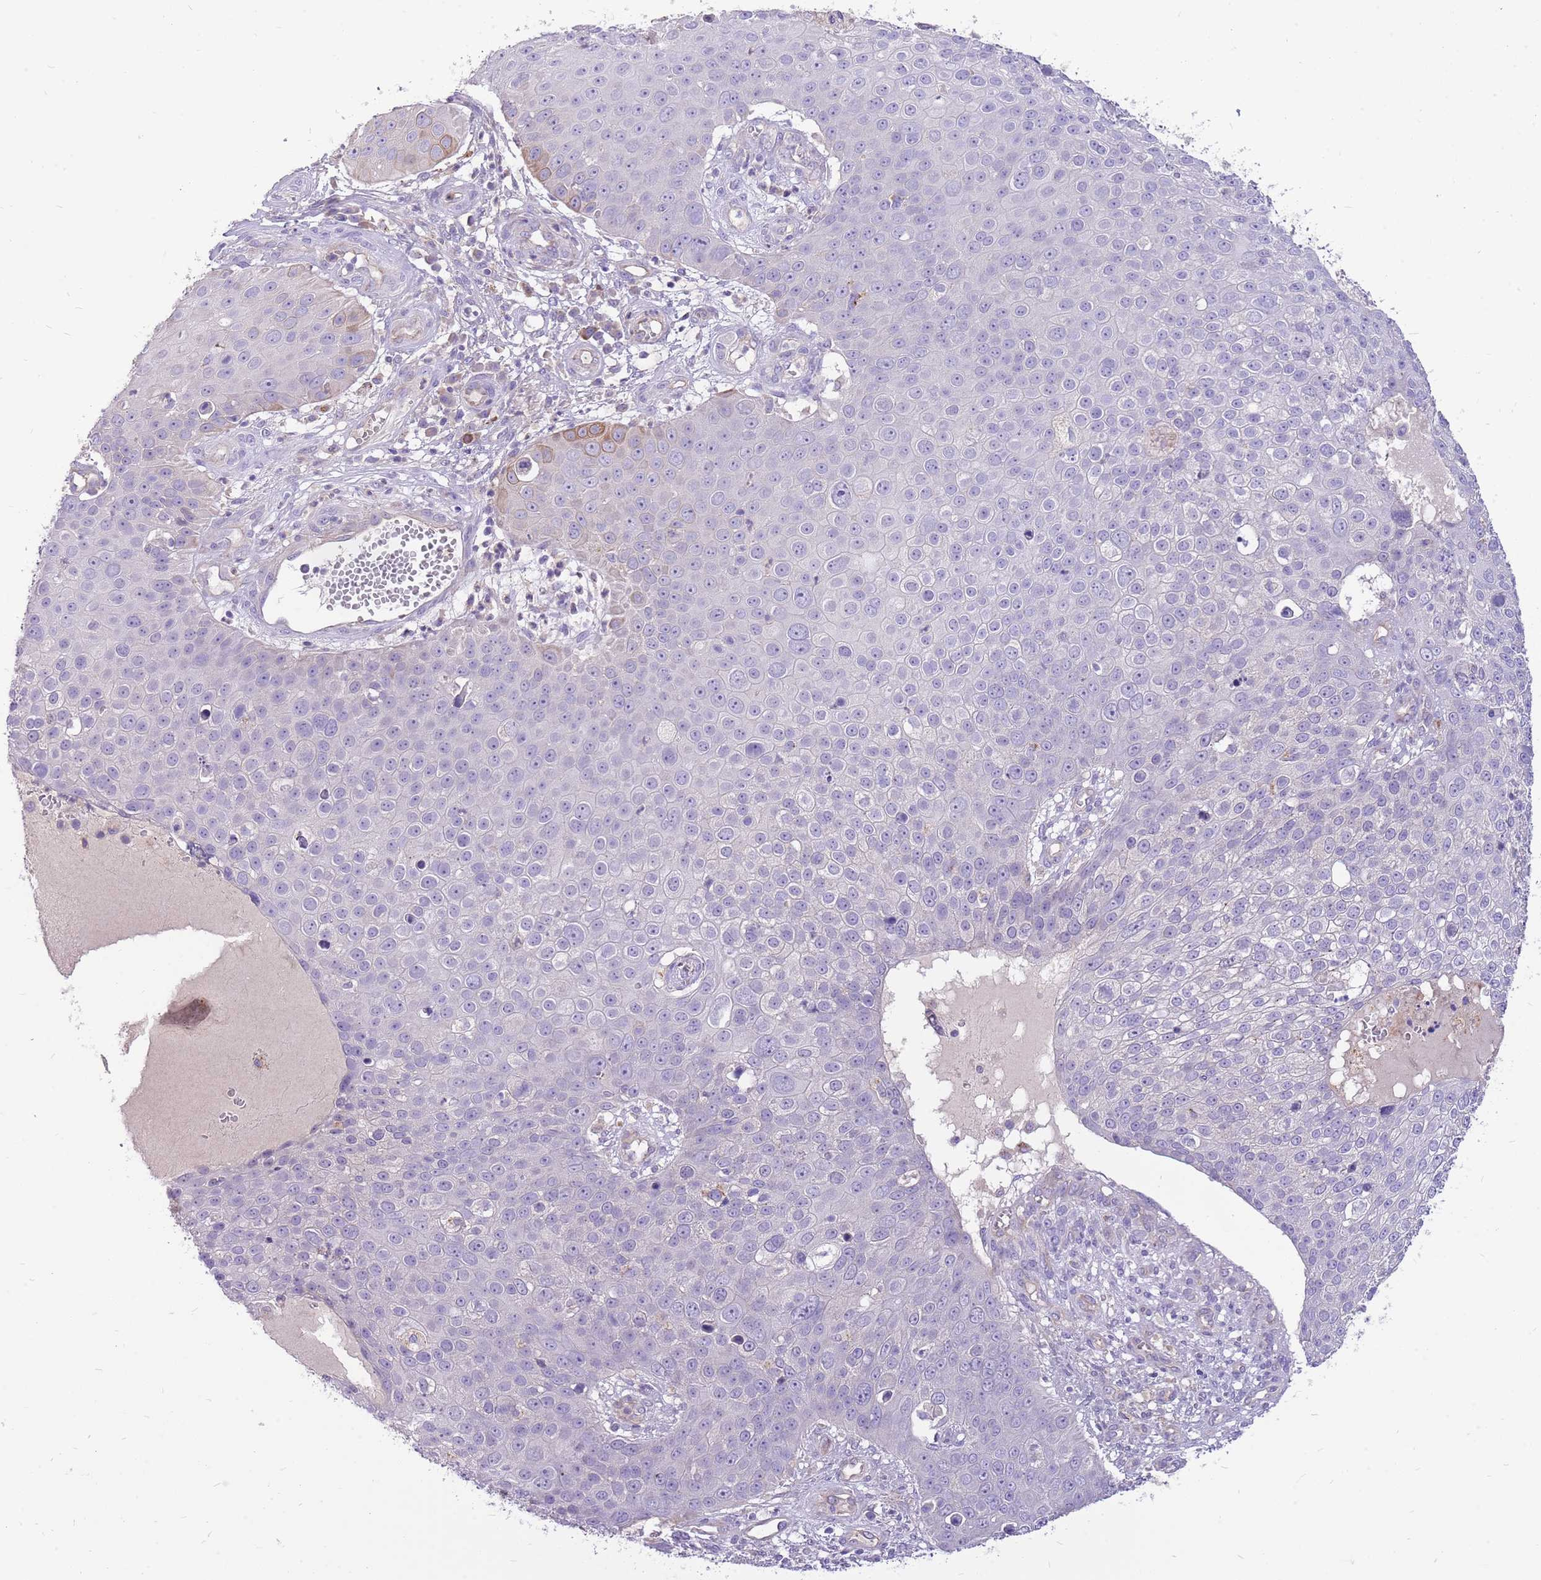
{"staining": {"intensity": "negative", "quantity": "none", "location": "none"}, "tissue": "skin cancer", "cell_type": "Tumor cells", "image_type": "cancer", "snomed": [{"axis": "morphology", "description": "Squamous cell carcinoma, NOS"}, {"axis": "topography", "description": "Skin"}], "caption": "DAB (3,3'-diaminobenzidine) immunohistochemical staining of skin cancer (squamous cell carcinoma) shows no significant staining in tumor cells. (DAB immunohistochemistry, high magnification).", "gene": "NTN4", "patient": {"sex": "male", "age": 71}}